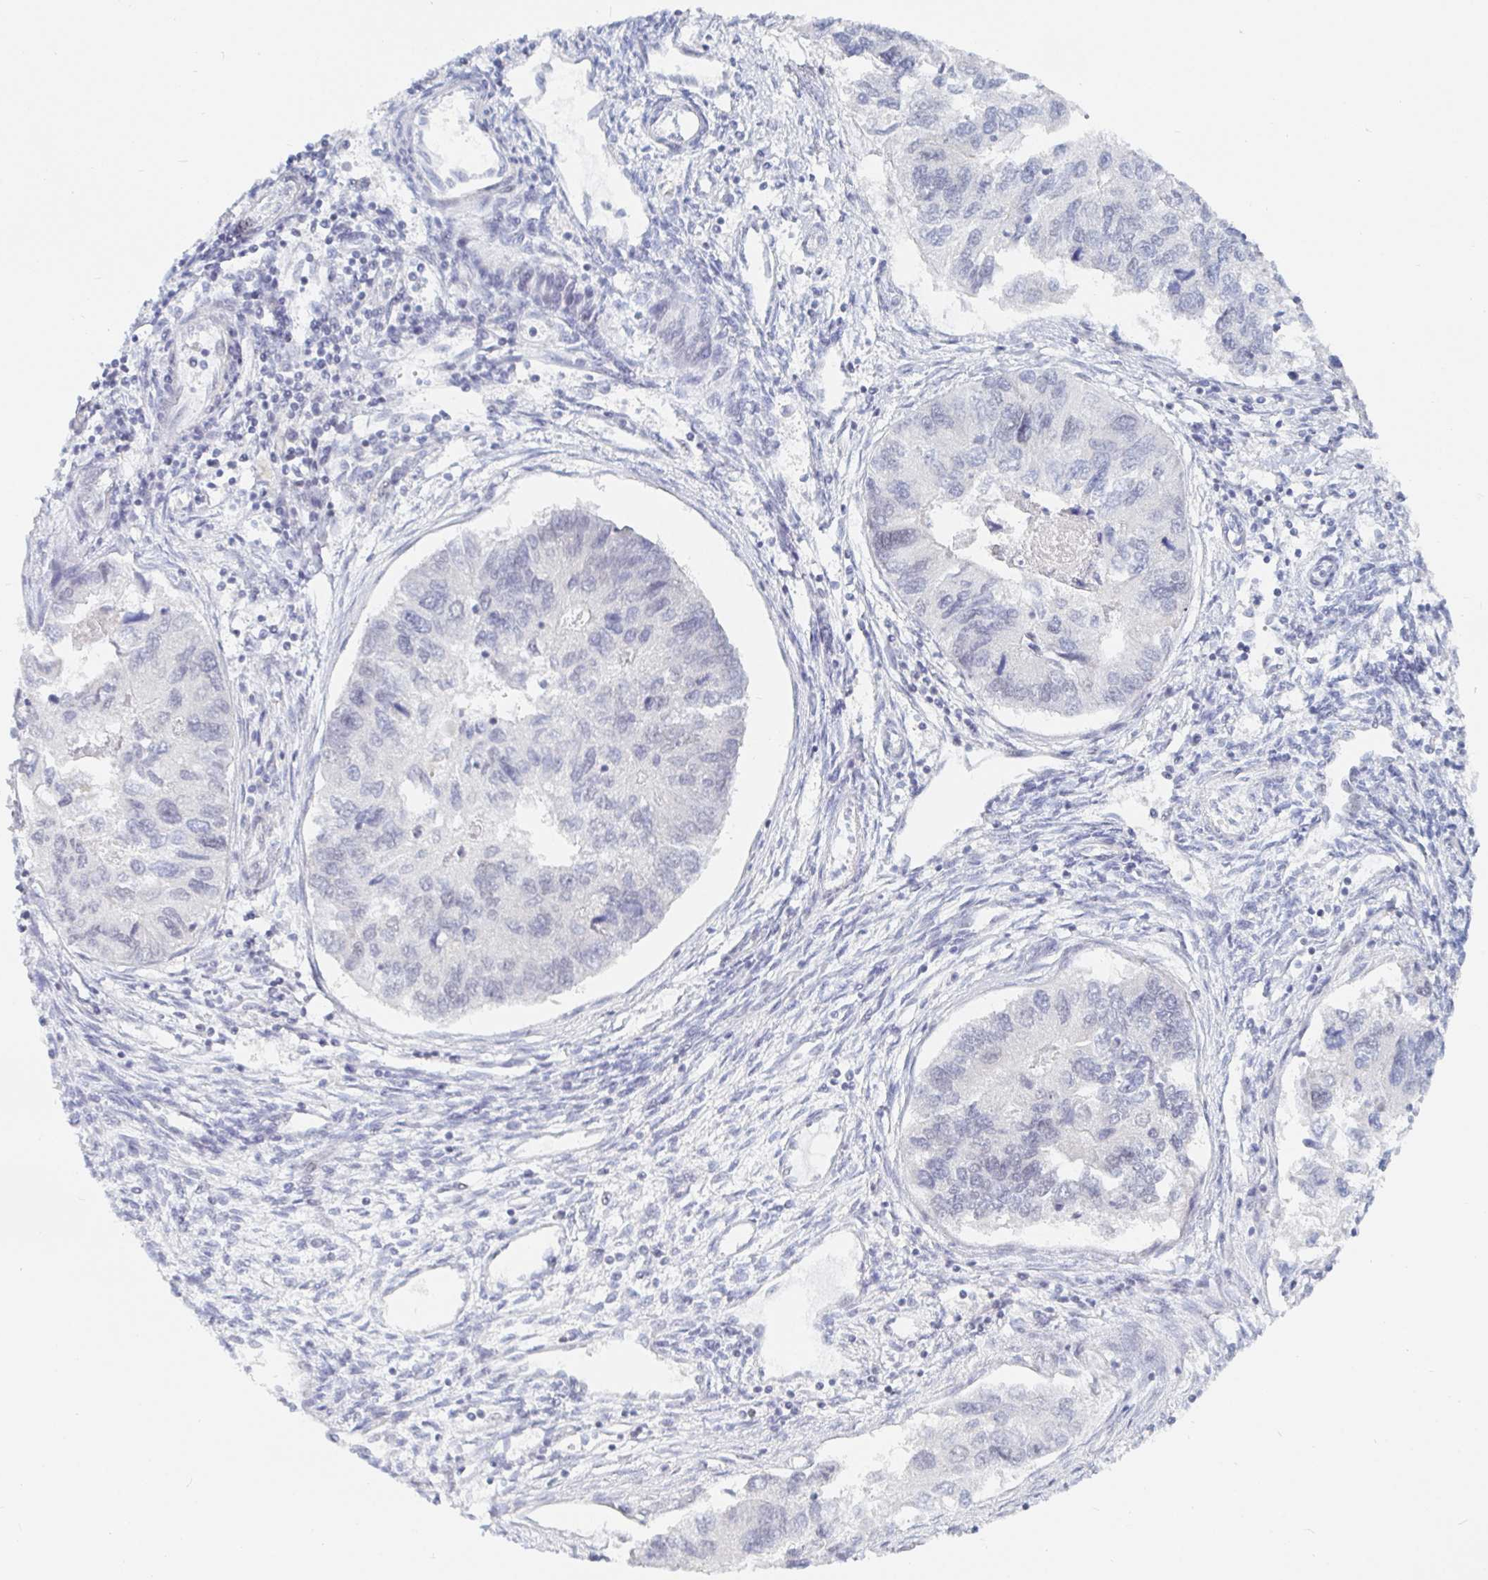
{"staining": {"intensity": "moderate", "quantity": "<25%", "location": "nuclear"}, "tissue": "endometrial cancer", "cell_type": "Tumor cells", "image_type": "cancer", "snomed": [{"axis": "morphology", "description": "Carcinoma, NOS"}, {"axis": "topography", "description": "Uterus"}], "caption": "Brown immunohistochemical staining in endometrial carcinoma shows moderate nuclear staining in about <25% of tumor cells.", "gene": "CHD2", "patient": {"sex": "female", "age": 76}}